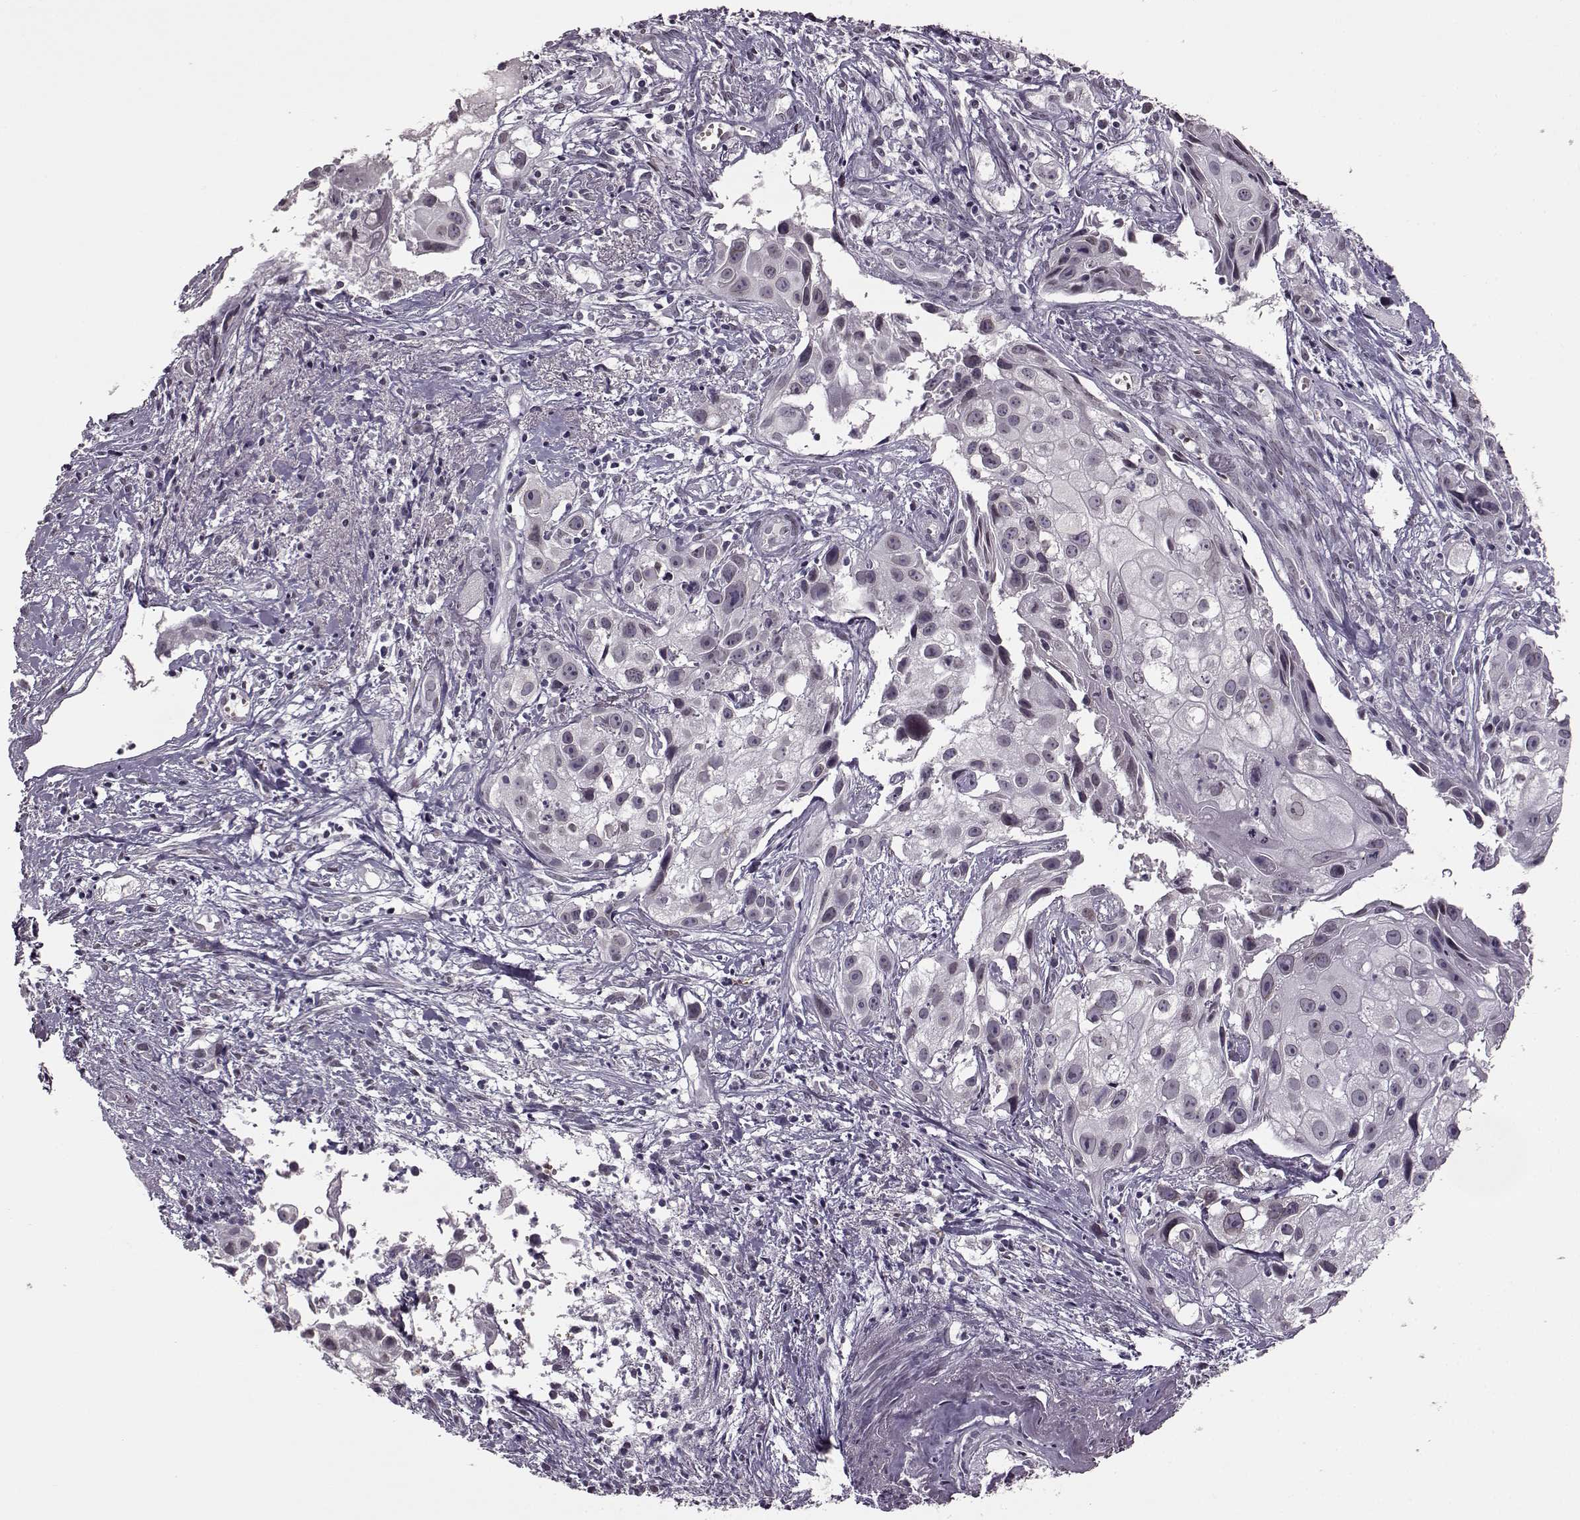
{"staining": {"intensity": "negative", "quantity": "none", "location": "none"}, "tissue": "cervical cancer", "cell_type": "Tumor cells", "image_type": "cancer", "snomed": [{"axis": "morphology", "description": "Squamous cell carcinoma, NOS"}, {"axis": "topography", "description": "Cervix"}], "caption": "DAB (3,3'-diaminobenzidine) immunohistochemical staining of human cervical cancer (squamous cell carcinoma) exhibits no significant positivity in tumor cells. (Immunohistochemistry, brightfield microscopy, high magnification).", "gene": "STX1B", "patient": {"sex": "female", "age": 53}}